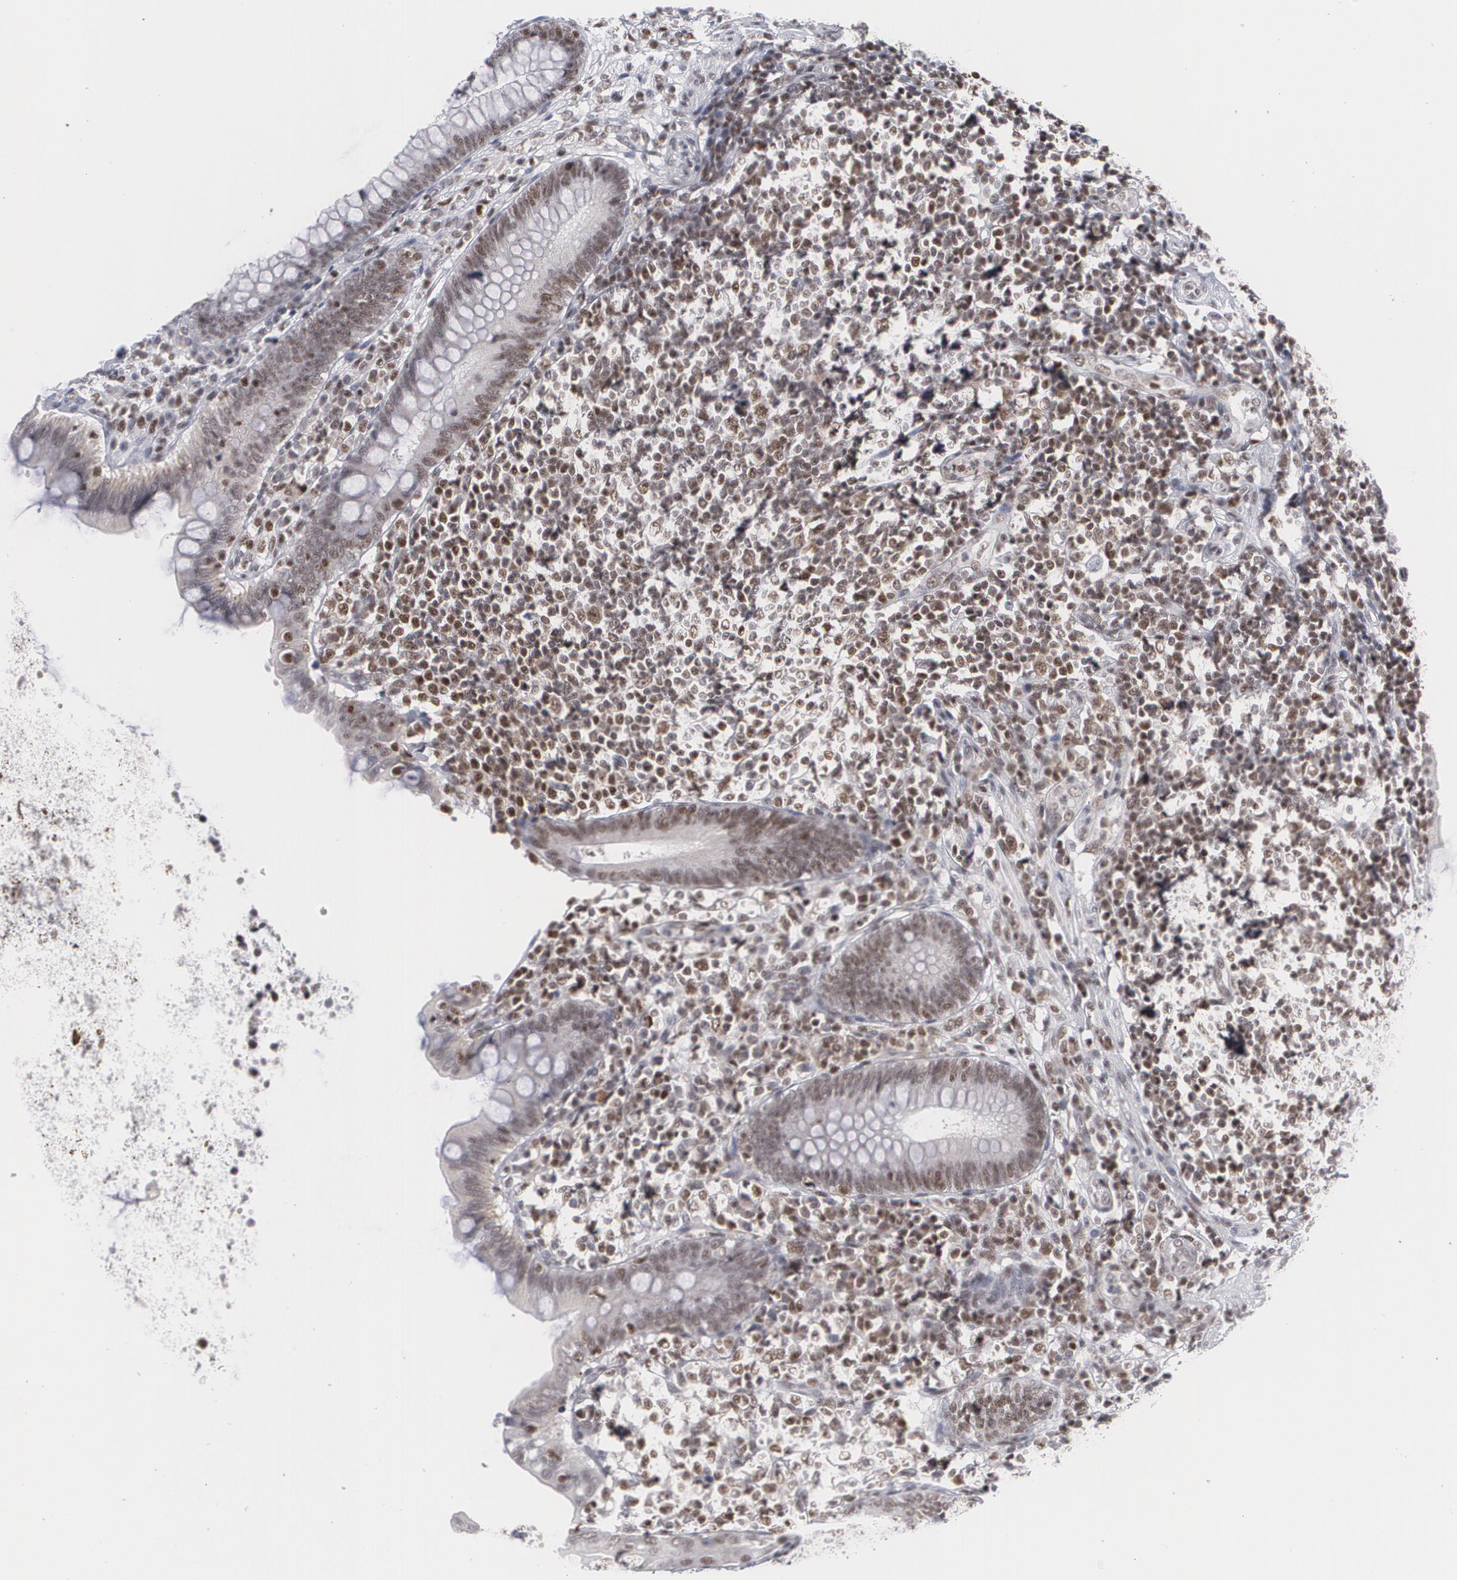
{"staining": {"intensity": "moderate", "quantity": "25%-75%", "location": "cytoplasmic/membranous,nuclear"}, "tissue": "appendix", "cell_type": "Glandular cells", "image_type": "normal", "snomed": [{"axis": "morphology", "description": "Normal tissue, NOS"}, {"axis": "topography", "description": "Appendix"}], "caption": "The immunohistochemical stain labels moderate cytoplasmic/membranous,nuclear expression in glandular cells of normal appendix.", "gene": "MCL1", "patient": {"sex": "female", "age": 66}}